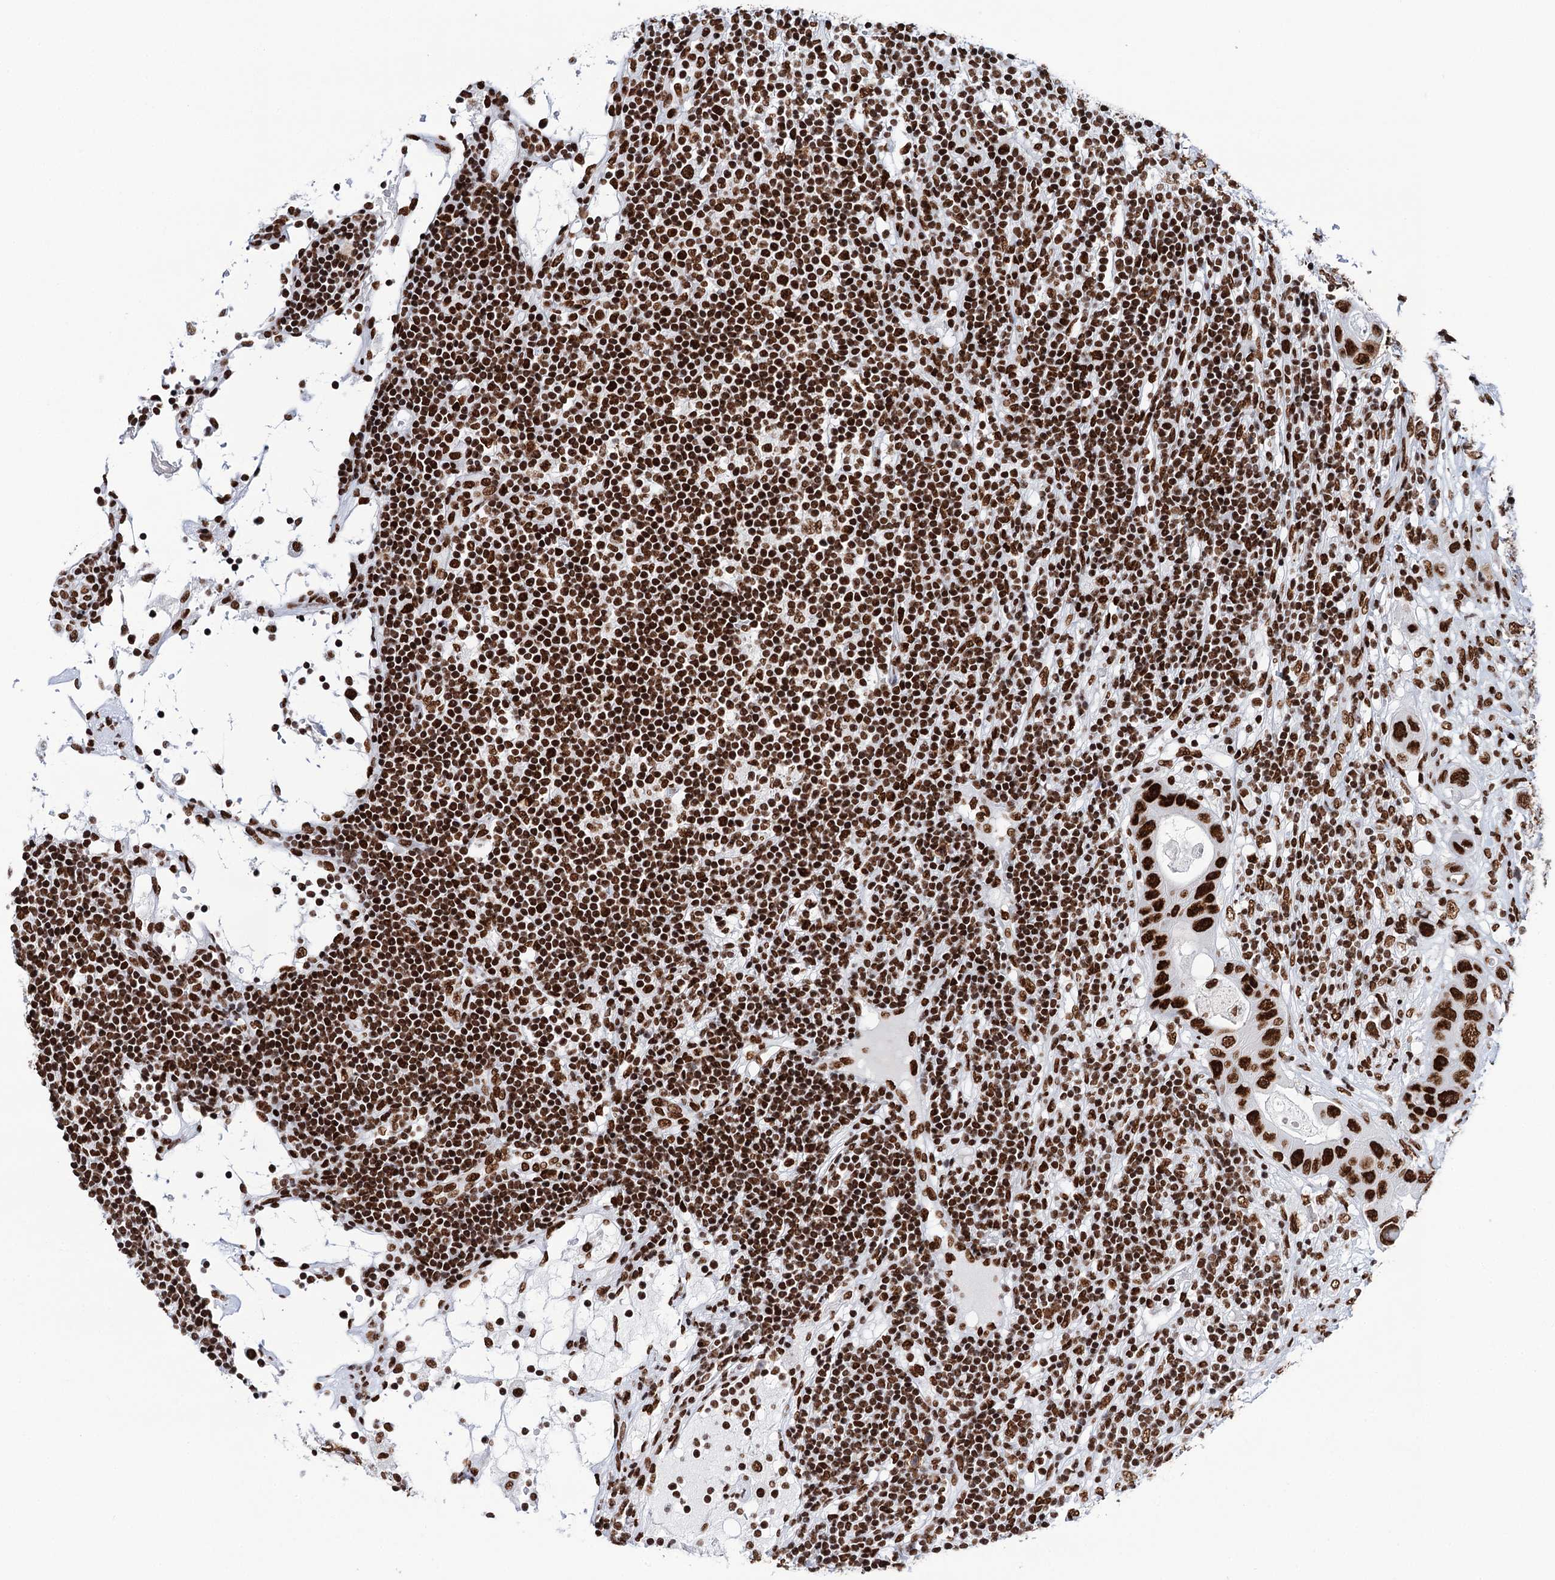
{"staining": {"intensity": "strong", "quantity": ">75%", "location": "nuclear"}, "tissue": "colorectal cancer", "cell_type": "Tumor cells", "image_type": "cancer", "snomed": [{"axis": "morphology", "description": "Adenocarcinoma, NOS"}, {"axis": "topography", "description": "Colon"}], "caption": "Tumor cells display high levels of strong nuclear positivity in about >75% of cells in human colorectal adenocarcinoma.", "gene": "MATR3", "patient": {"sex": "female", "age": 46}}